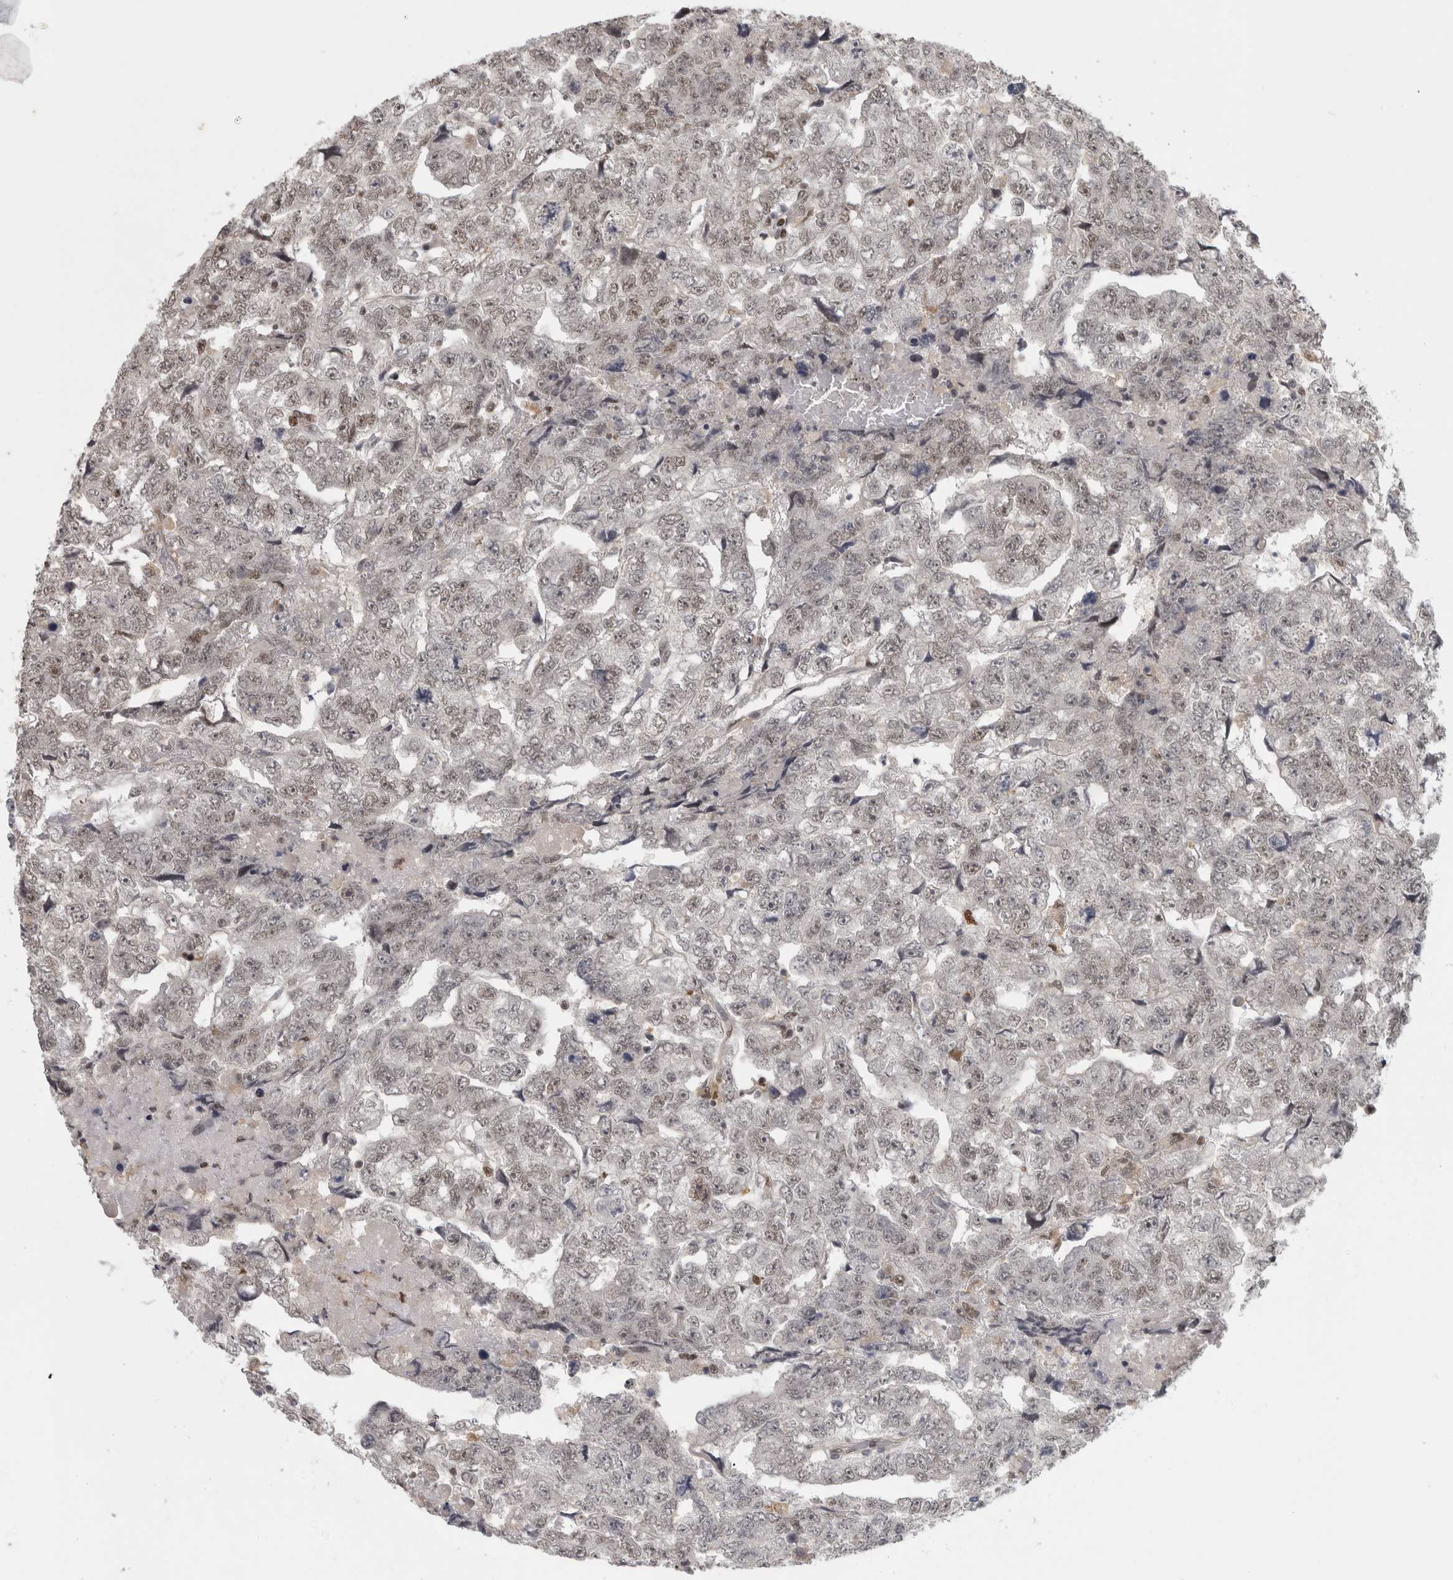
{"staining": {"intensity": "weak", "quantity": "25%-75%", "location": "nuclear"}, "tissue": "testis cancer", "cell_type": "Tumor cells", "image_type": "cancer", "snomed": [{"axis": "morphology", "description": "Carcinoma, Embryonal, NOS"}, {"axis": "topography", "description": "Testis"}], "caption": "The photomicrograph displays immunohistochemical staining of testis cancer. There is weak nuclear staining is appreciated in approximately 25%-75% of tumor cells.", "gene": "SRARP", "patient": {"sex": "male", "age": 36}}